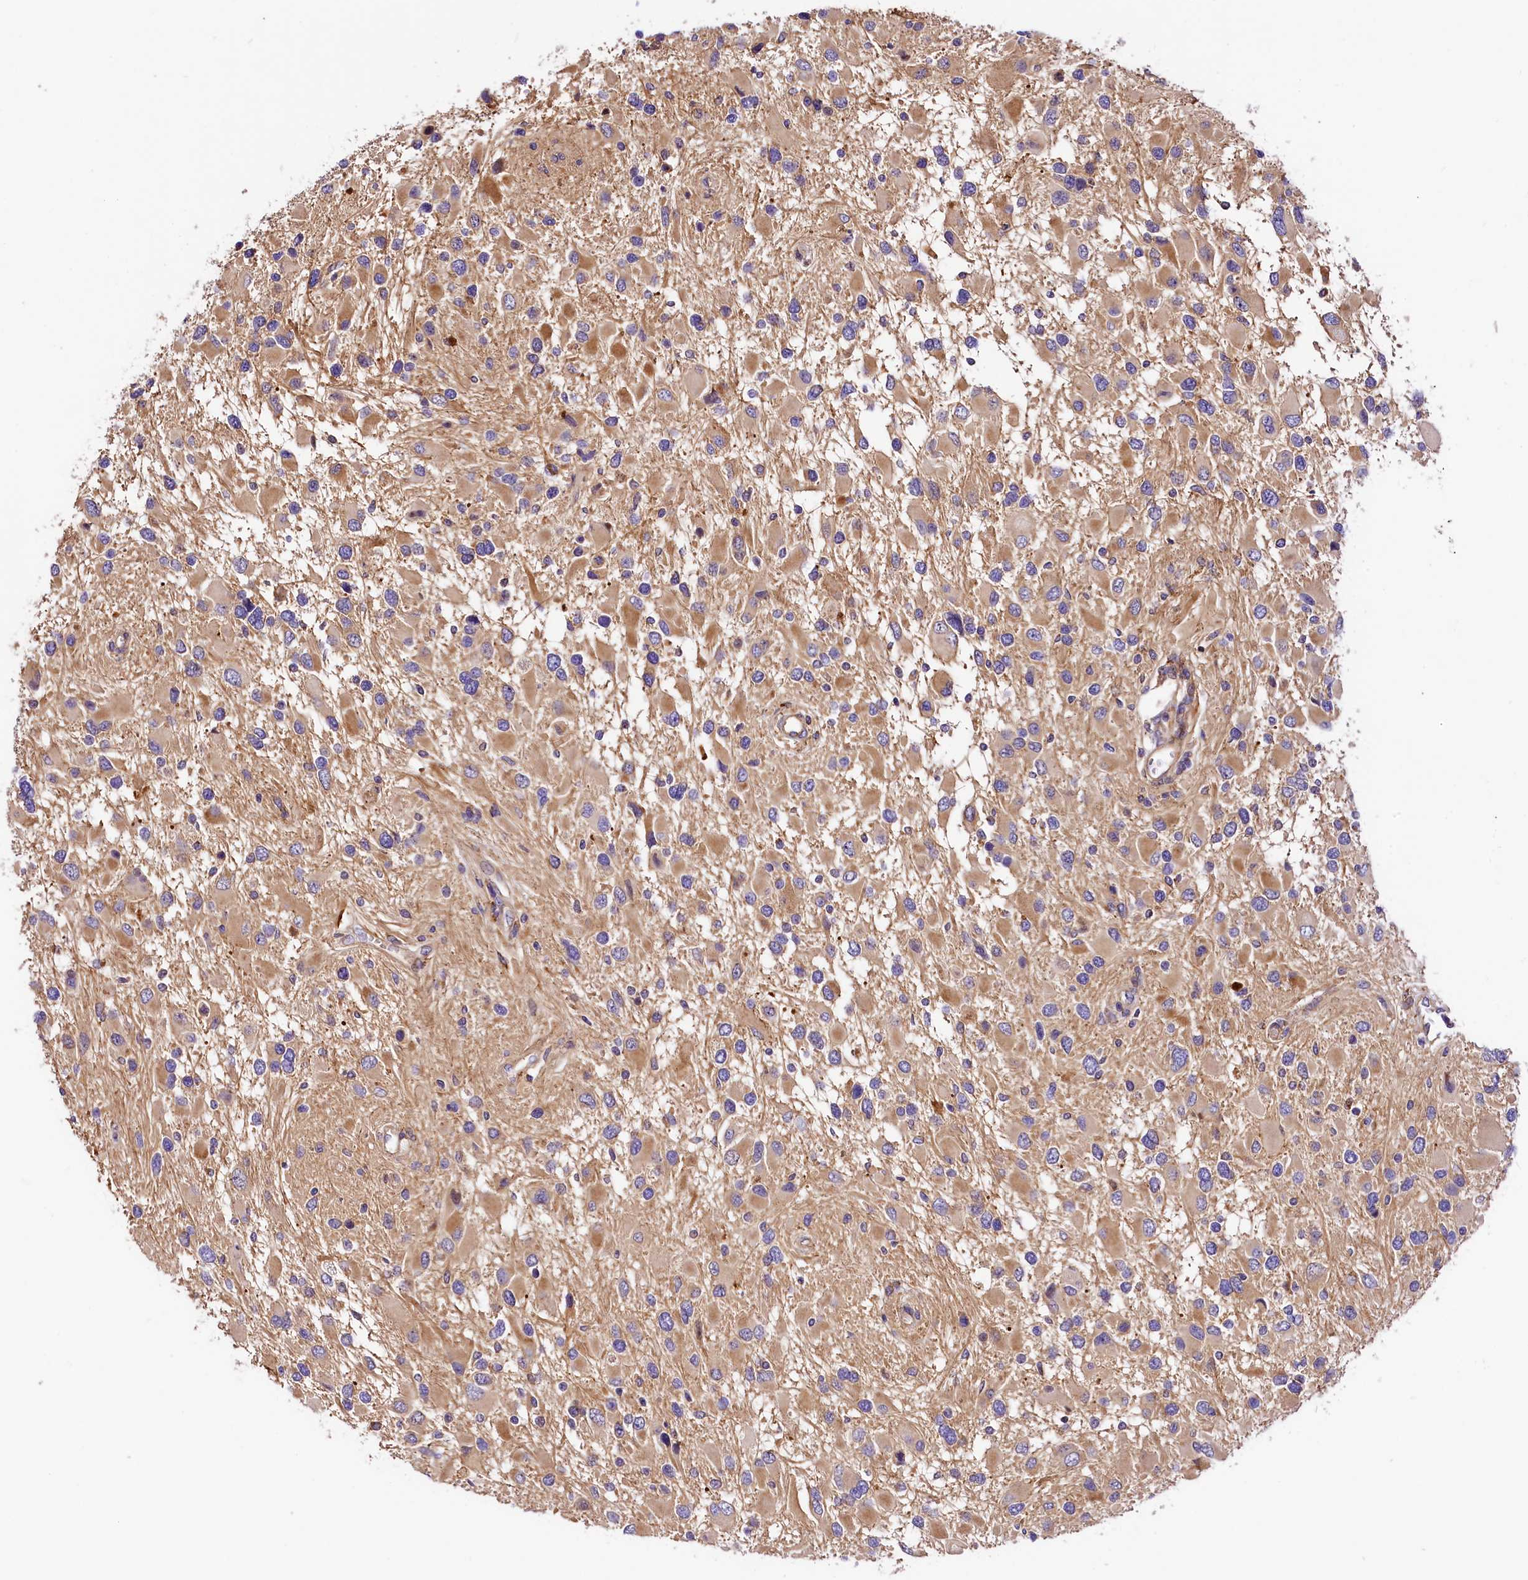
{"staining": {"intensity": "moderate", "quantity": "25%-75%", "location": "cytoplasmic/membranous"}, "tissue": "glioma", "cell_type": "Tumor cells", "image_type": "cancer", "snomed": [{"axis": "morphology", "description": "Glioma, malignant, High grade"}, {"axis": "topography", "description": "Brain"}], "caption": "Moderate cytoplasmic/membranous positivity is identified in approximately 25%-75% of tumor cells in glioma.", "gene": "ARMC6", "patient": {"sex": "male", "age": 53}}